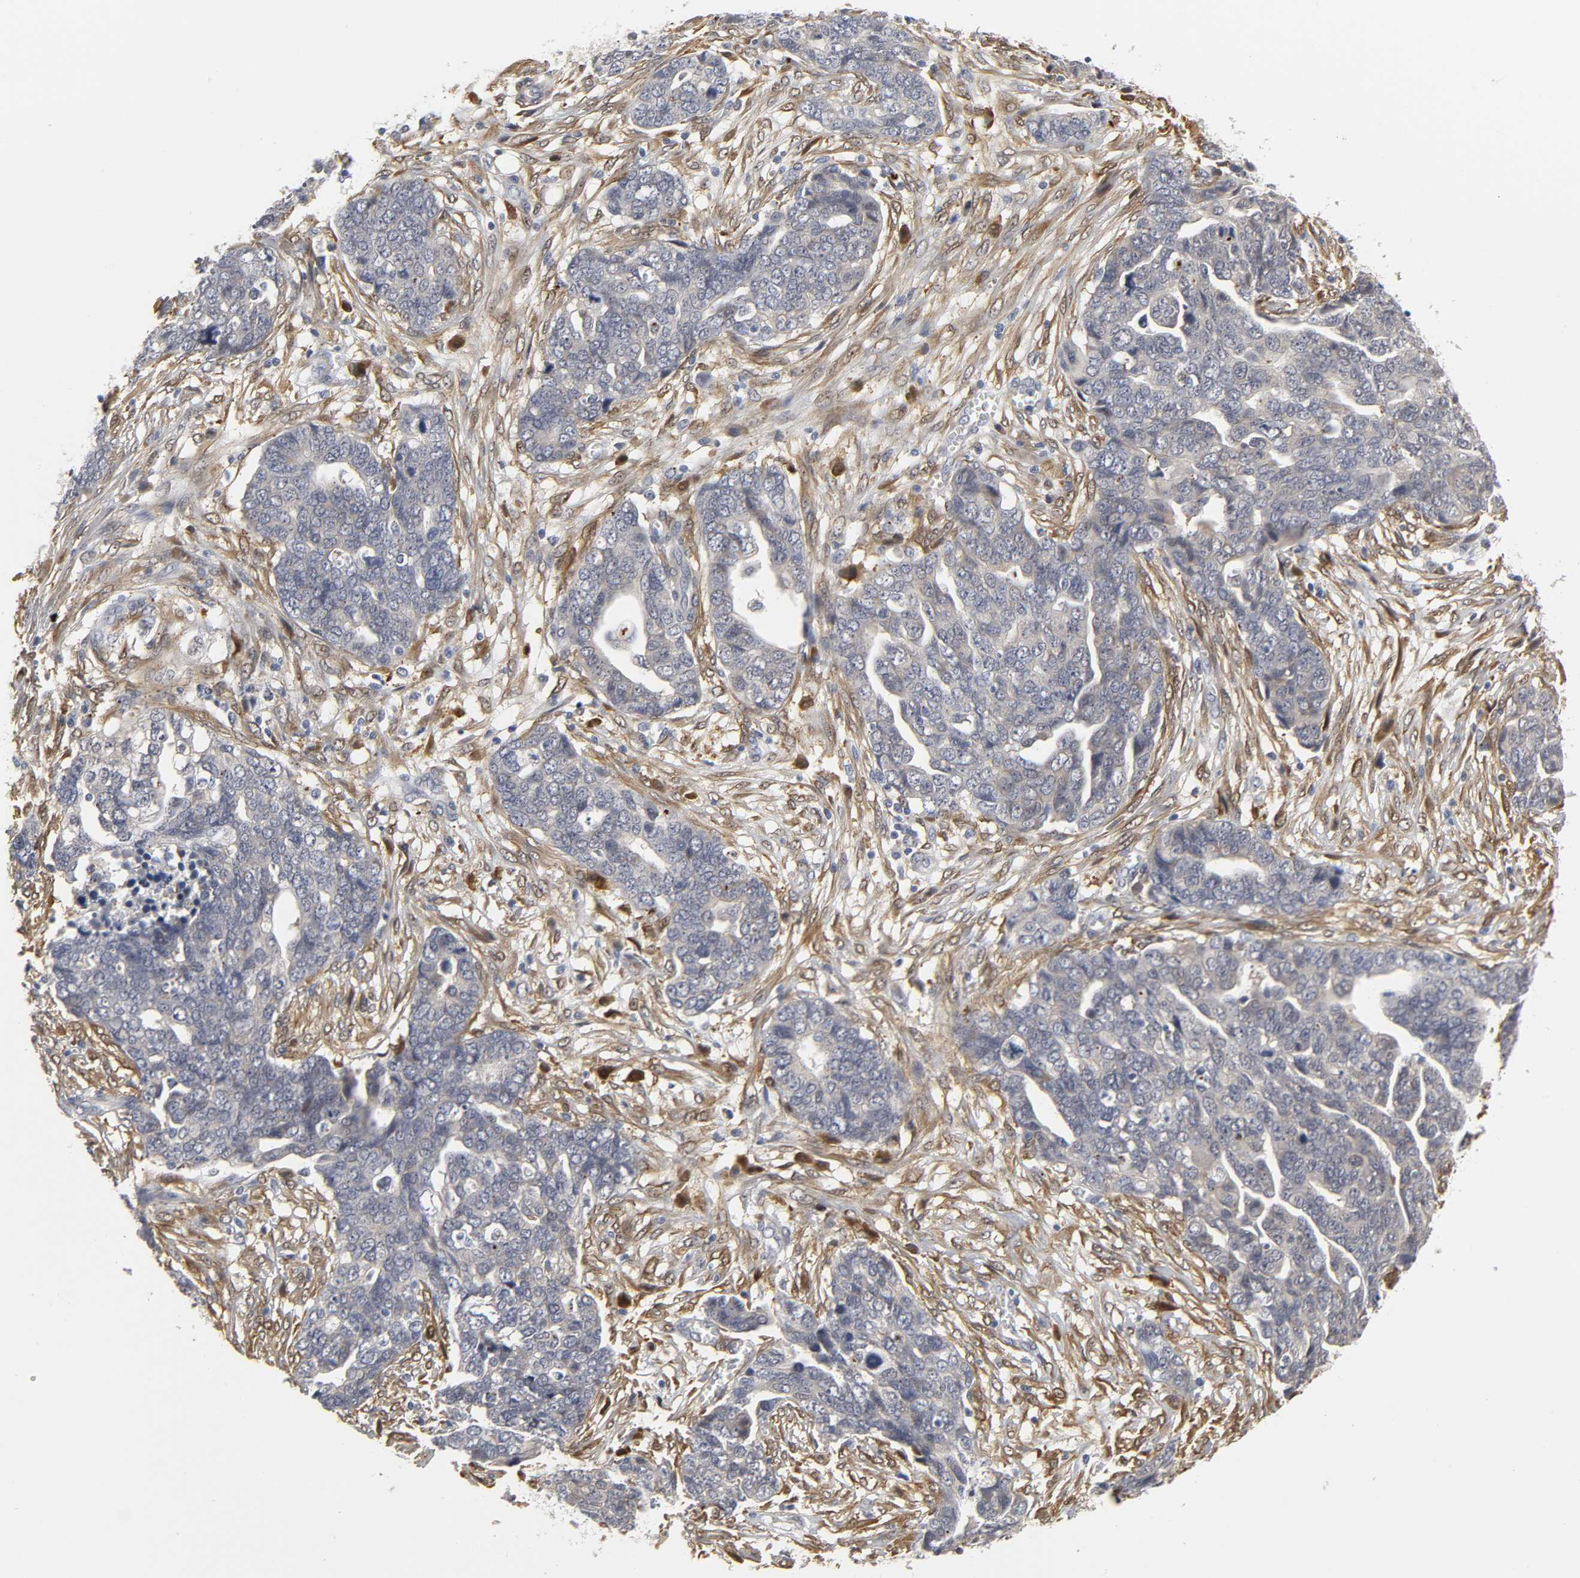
{"staining": {"intensity": "negative", "quantity": "none", "location": "none"}, "tissue": "ovarian cancer", "cell_type": "Tumor cells", "image_type": "cancer", "snomed": [{"axis": "morphology", "description": "Normal tissue, NOS"}, {"axis": "morphology", "description": "Cystadenocarcinoma, serous, NOS"}, {"axis": "topography", "description": "Fallopian tube"}, {"axis": "topography", "description": "Ovary"}], "caption": "Protein analysis of ovarian serous cystadenocarcinoma shows no significant expression in tumor cells. (DAB immunohistochemistry (IHC) with hematoxylin counter stain).", "gene": "PDLIM3", "patient": {"sex": "female", "age": 56}}